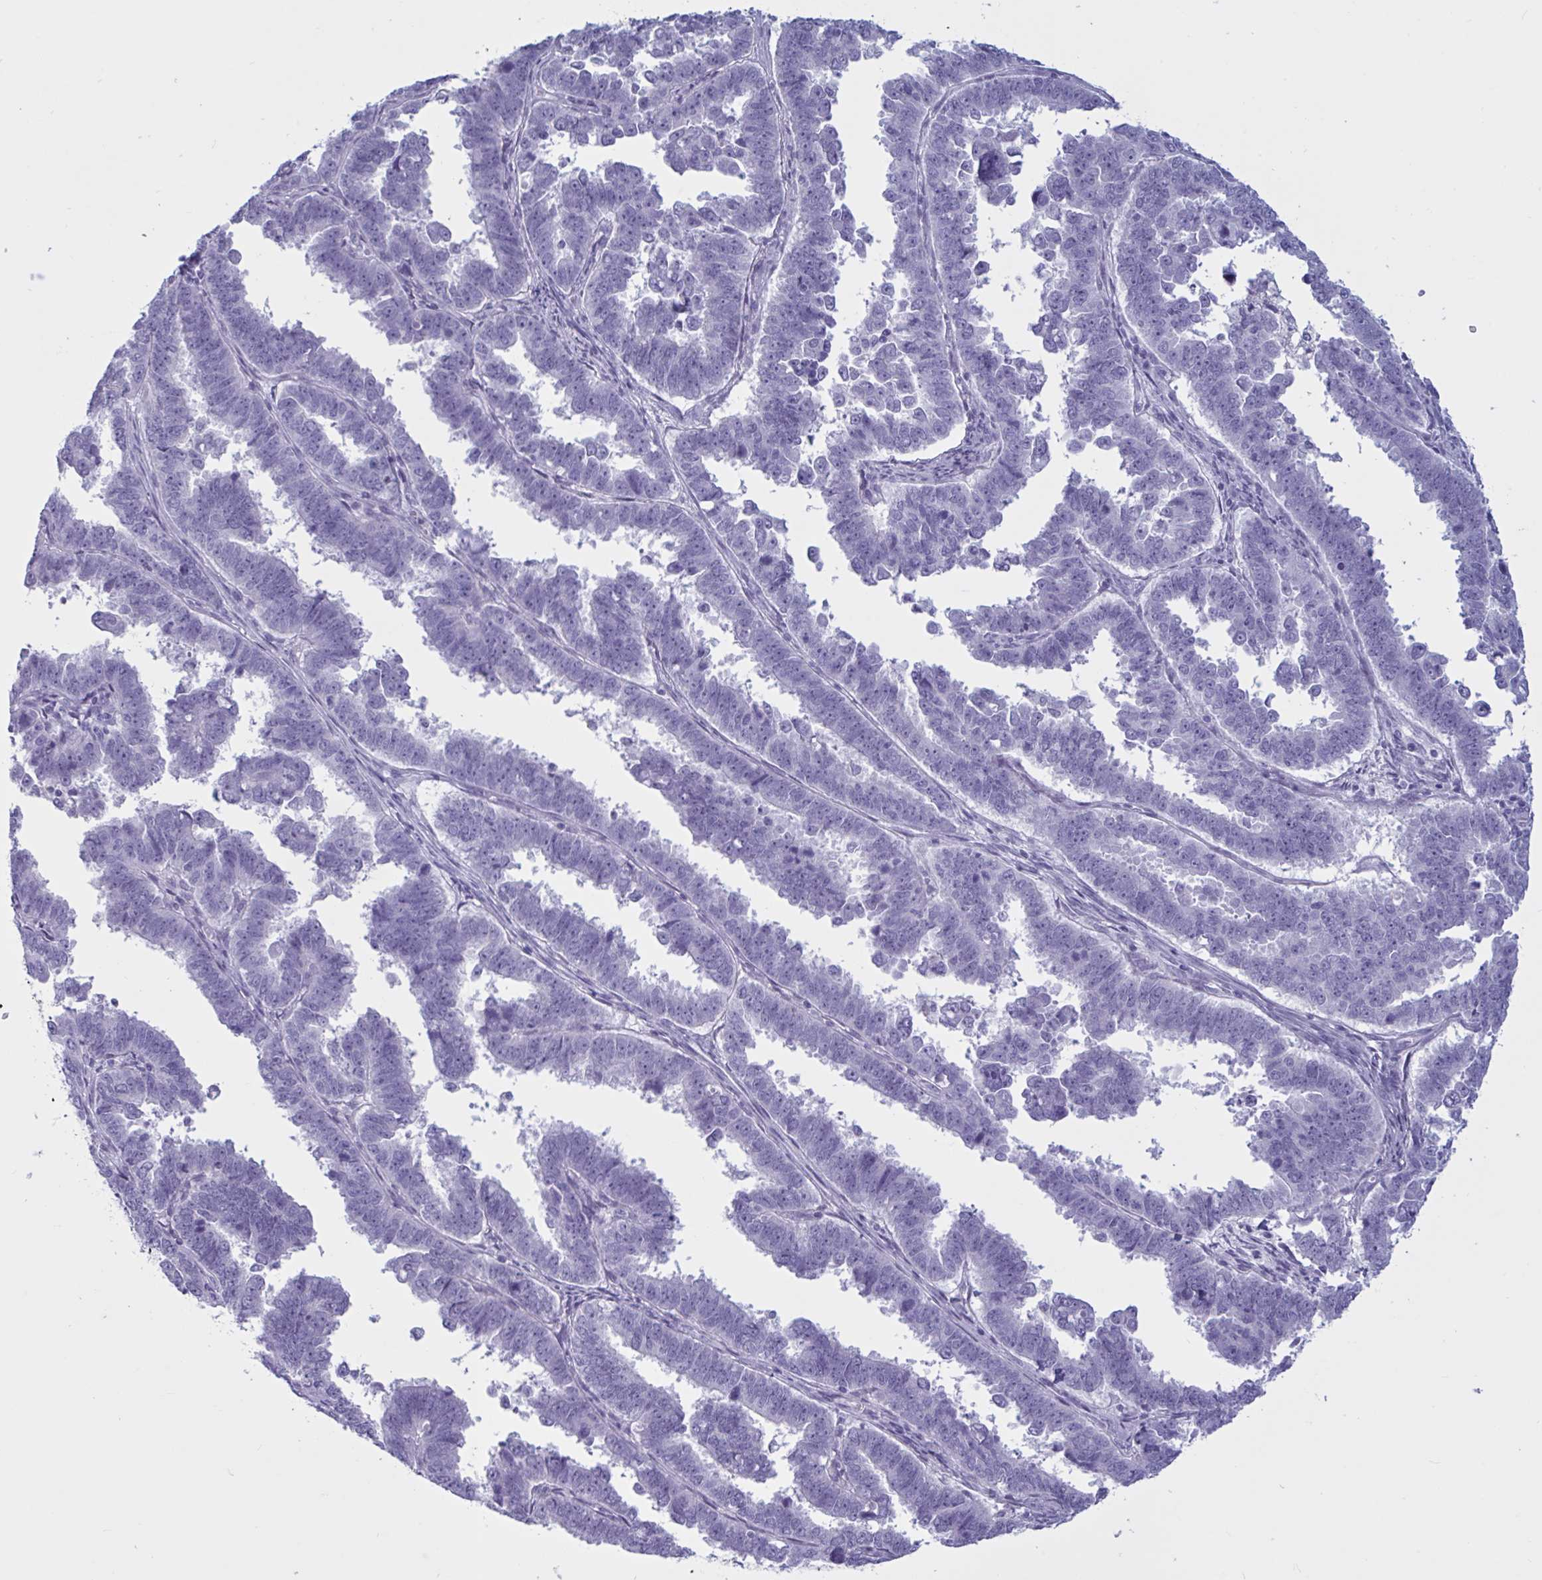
{"staining": {"intensity": "negative", "quantity": "none", "location": "none"}, "tissue": "endometrial cancer", "cell_type": "Tumor cells", "image_type": "cancer", "snomed": [{"axis": "morphology", "description": "Adenocarcinoma, NOS"}, {"axis": "topography", "description": "Endometrium"}], "caption": "Human endometrial adenocarcinoma stained for a protein using immunohistochemistry displays no staining in tumor cells.", "gene": "BBS10", "patient": {"sex": "female", "age": 75}}